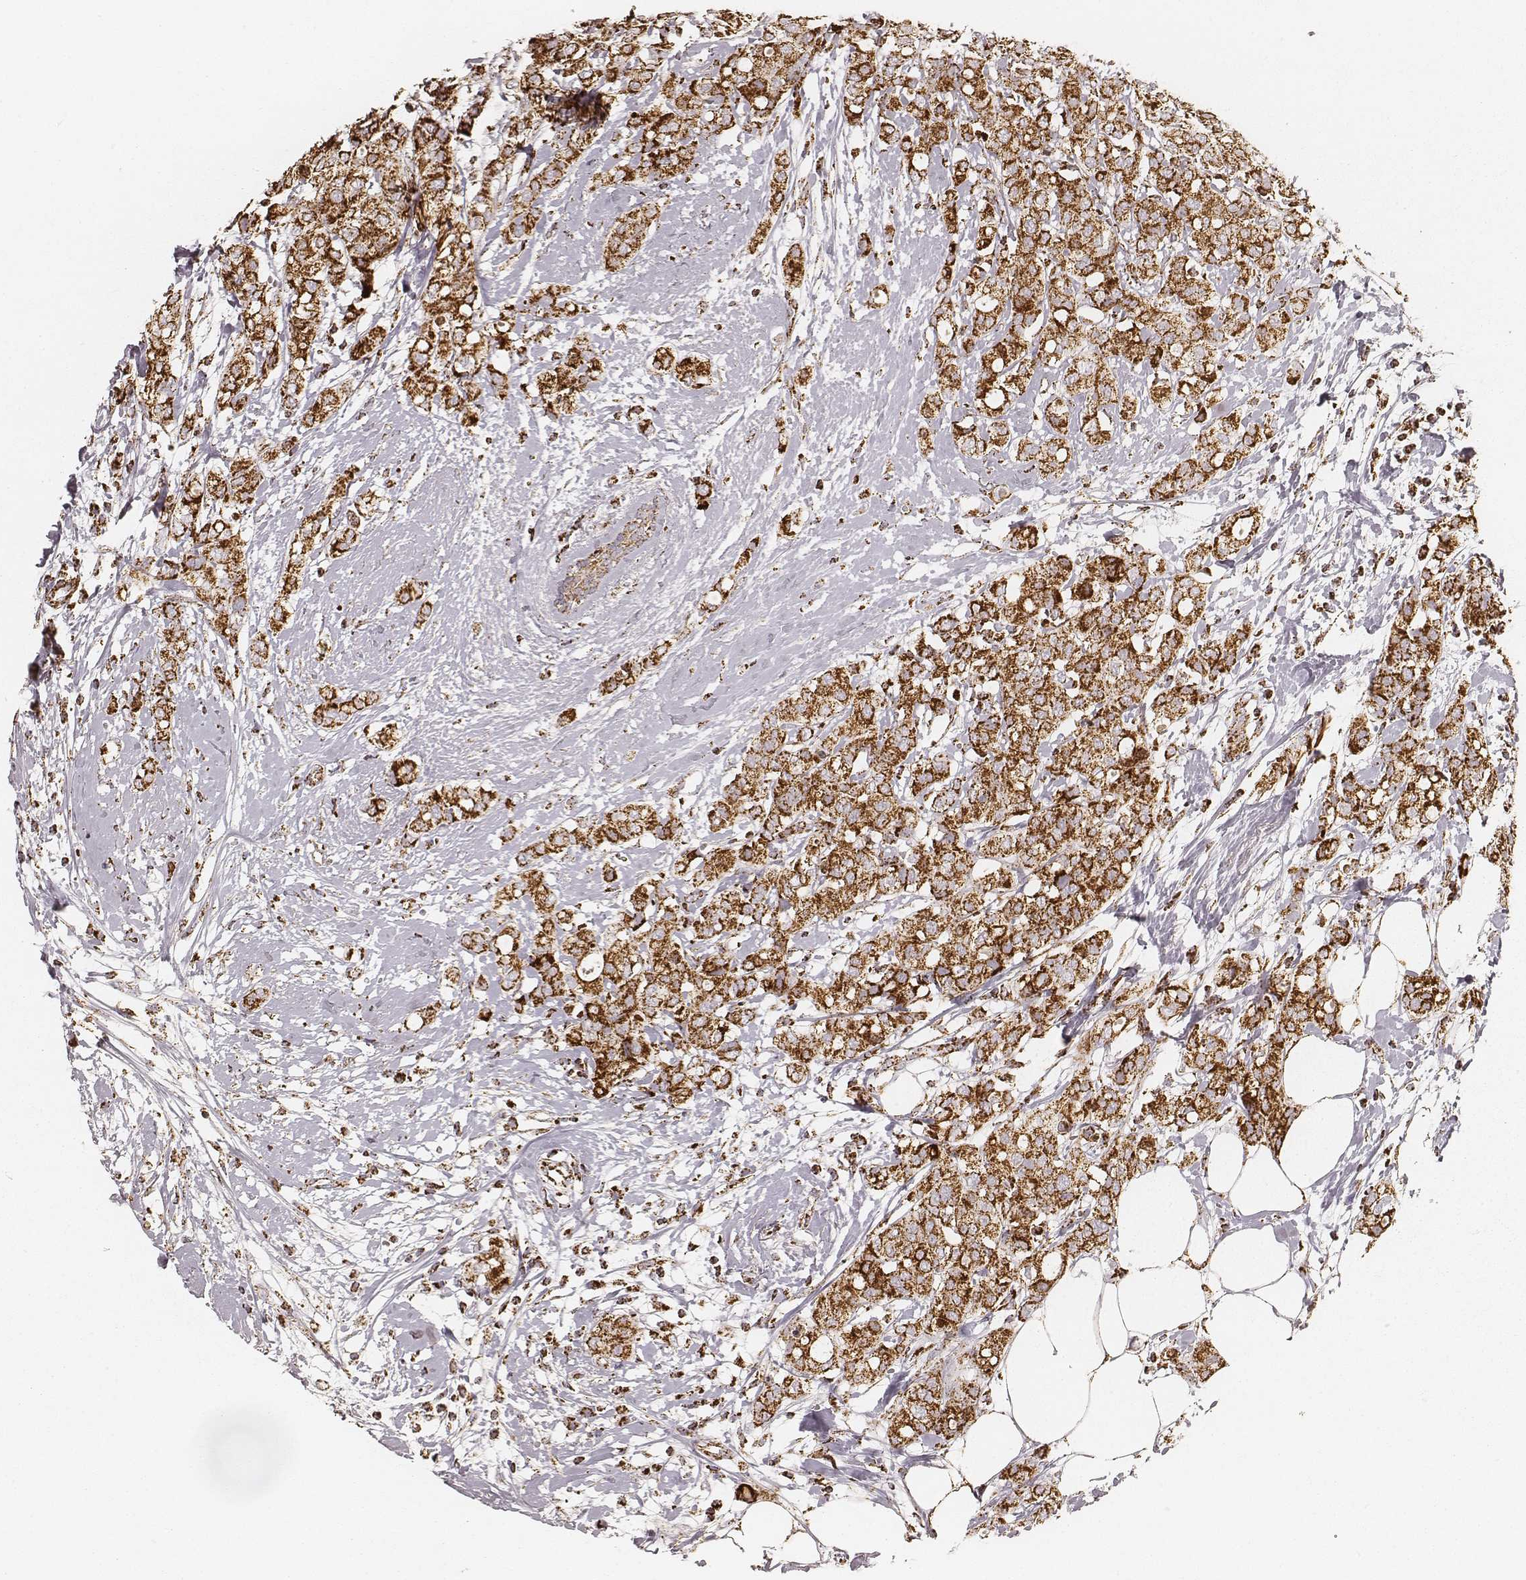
{"staining": {"intensity": "strong", "quantity": ">75%", "location": "cytoplasmic/membranous"}, "tissue": "breast cancer", "cell_type": "Tumor cells", "image_type": "cancer", "snomed": [{"axis": "morphology", "description": "Duct carcinoma"}, {"axis": "topography", "description": "Breast"}], "caption": "Brown immunohistochemical staining in human breast invasive ductal carcinoma shows strong cytoplasmic/membranous staining in about >75% of tumor cells.", "gene": "CS", "patient": {"sex": "female", "age": 40}}